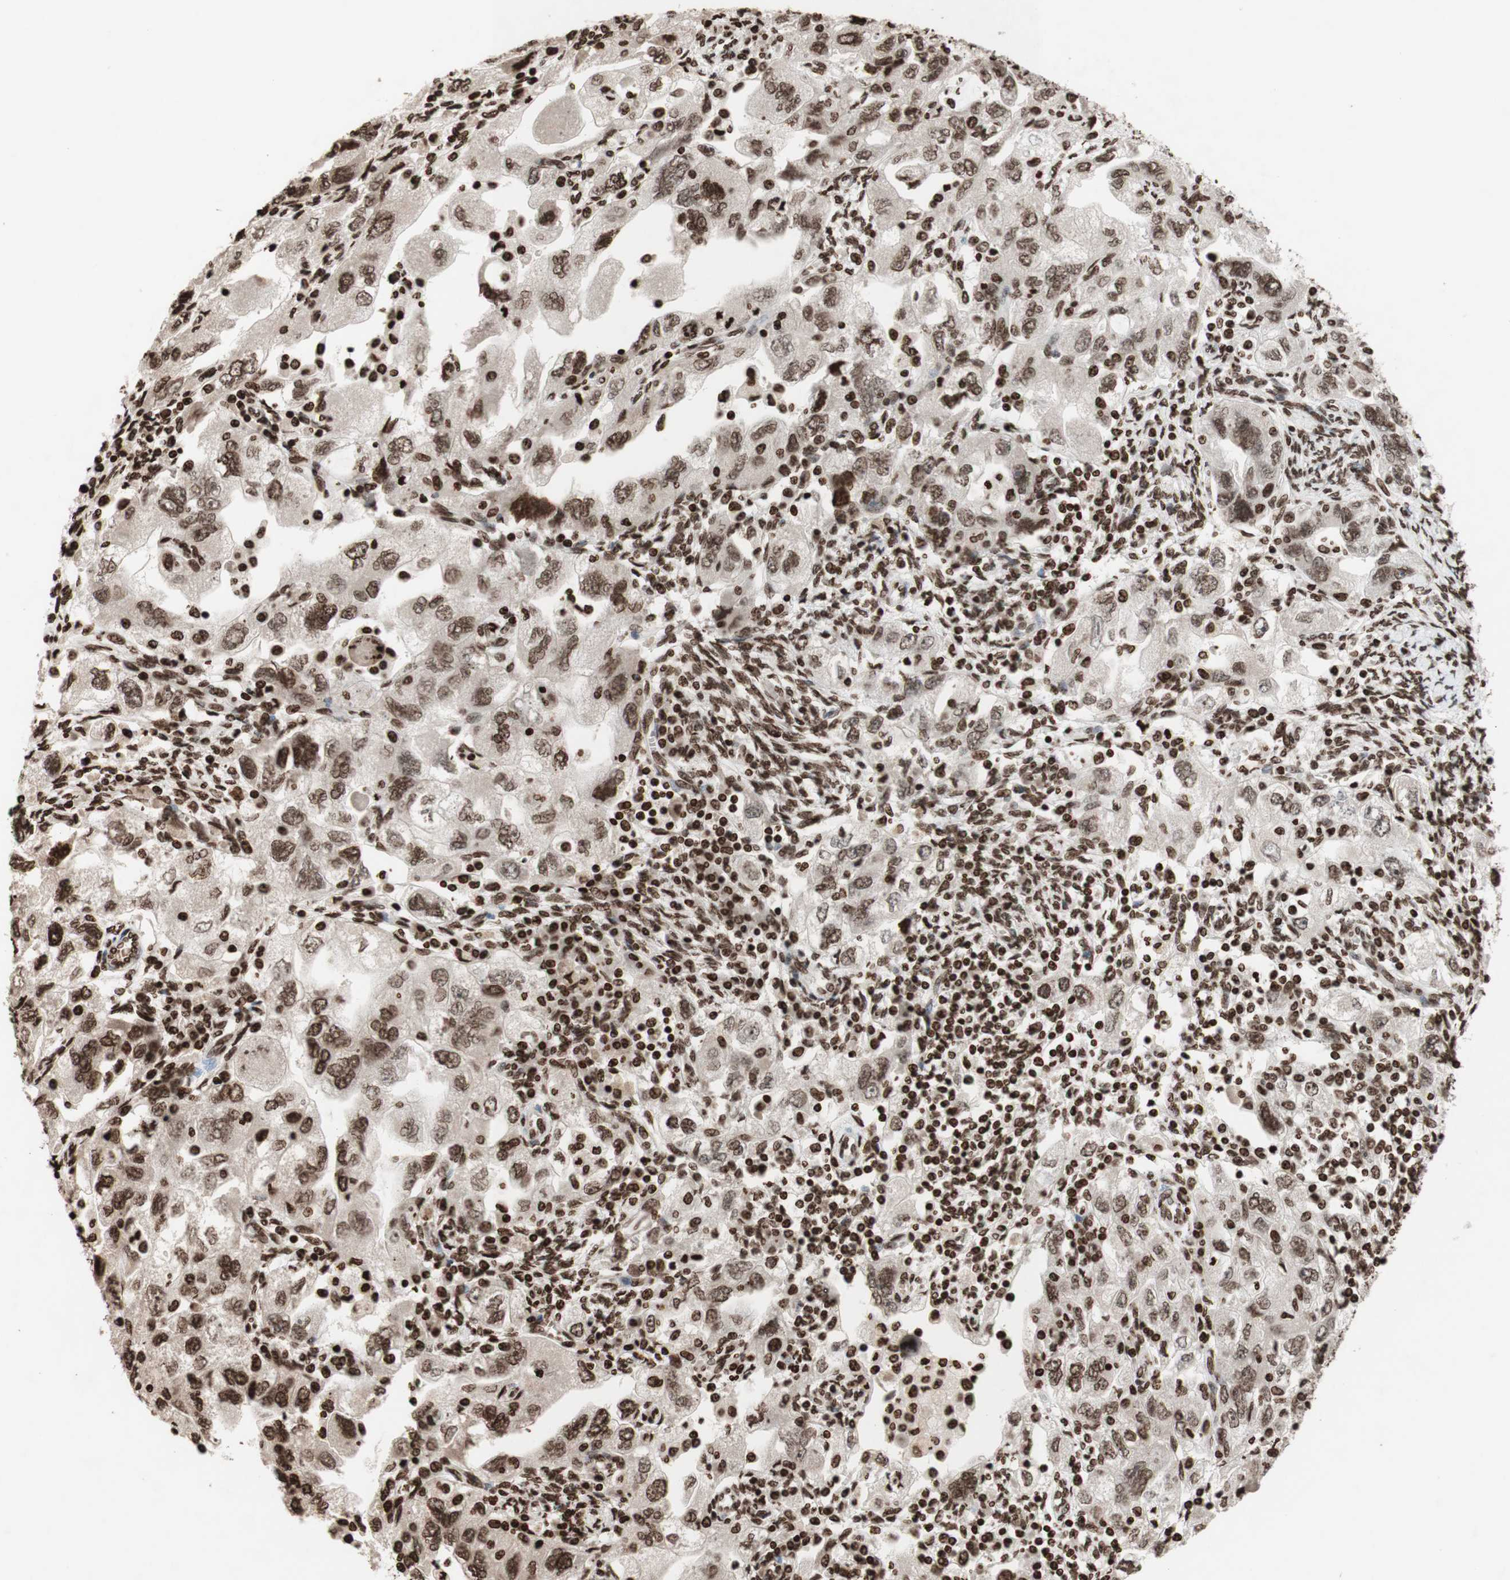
{"staining": {"intensity": "moderate", "quantity": ">75%", "location": "nuclear"}, "tissue": "ovarian cancer", "cell_type": "Tumor cells", "image_type": "cancer", "snomed": [{"axis": "morphology", "description": "Carcinoma, NOS"}, {"axis": "morphology", "description": "Cystadenocarcinoma, serous, NOS"}, {"axis": "topography", "description": "Ovary"}], "caption": "Carcinoma (ovarian) tissue reveals moderate nuclear positivity in about >75% of tumor cells, visualized by immunohistochemistry. (Brightfield microscopy of DAB IHC at high magnification).", "gene": "NCOA3", "patient": {"sex": "female", "age": 69}}